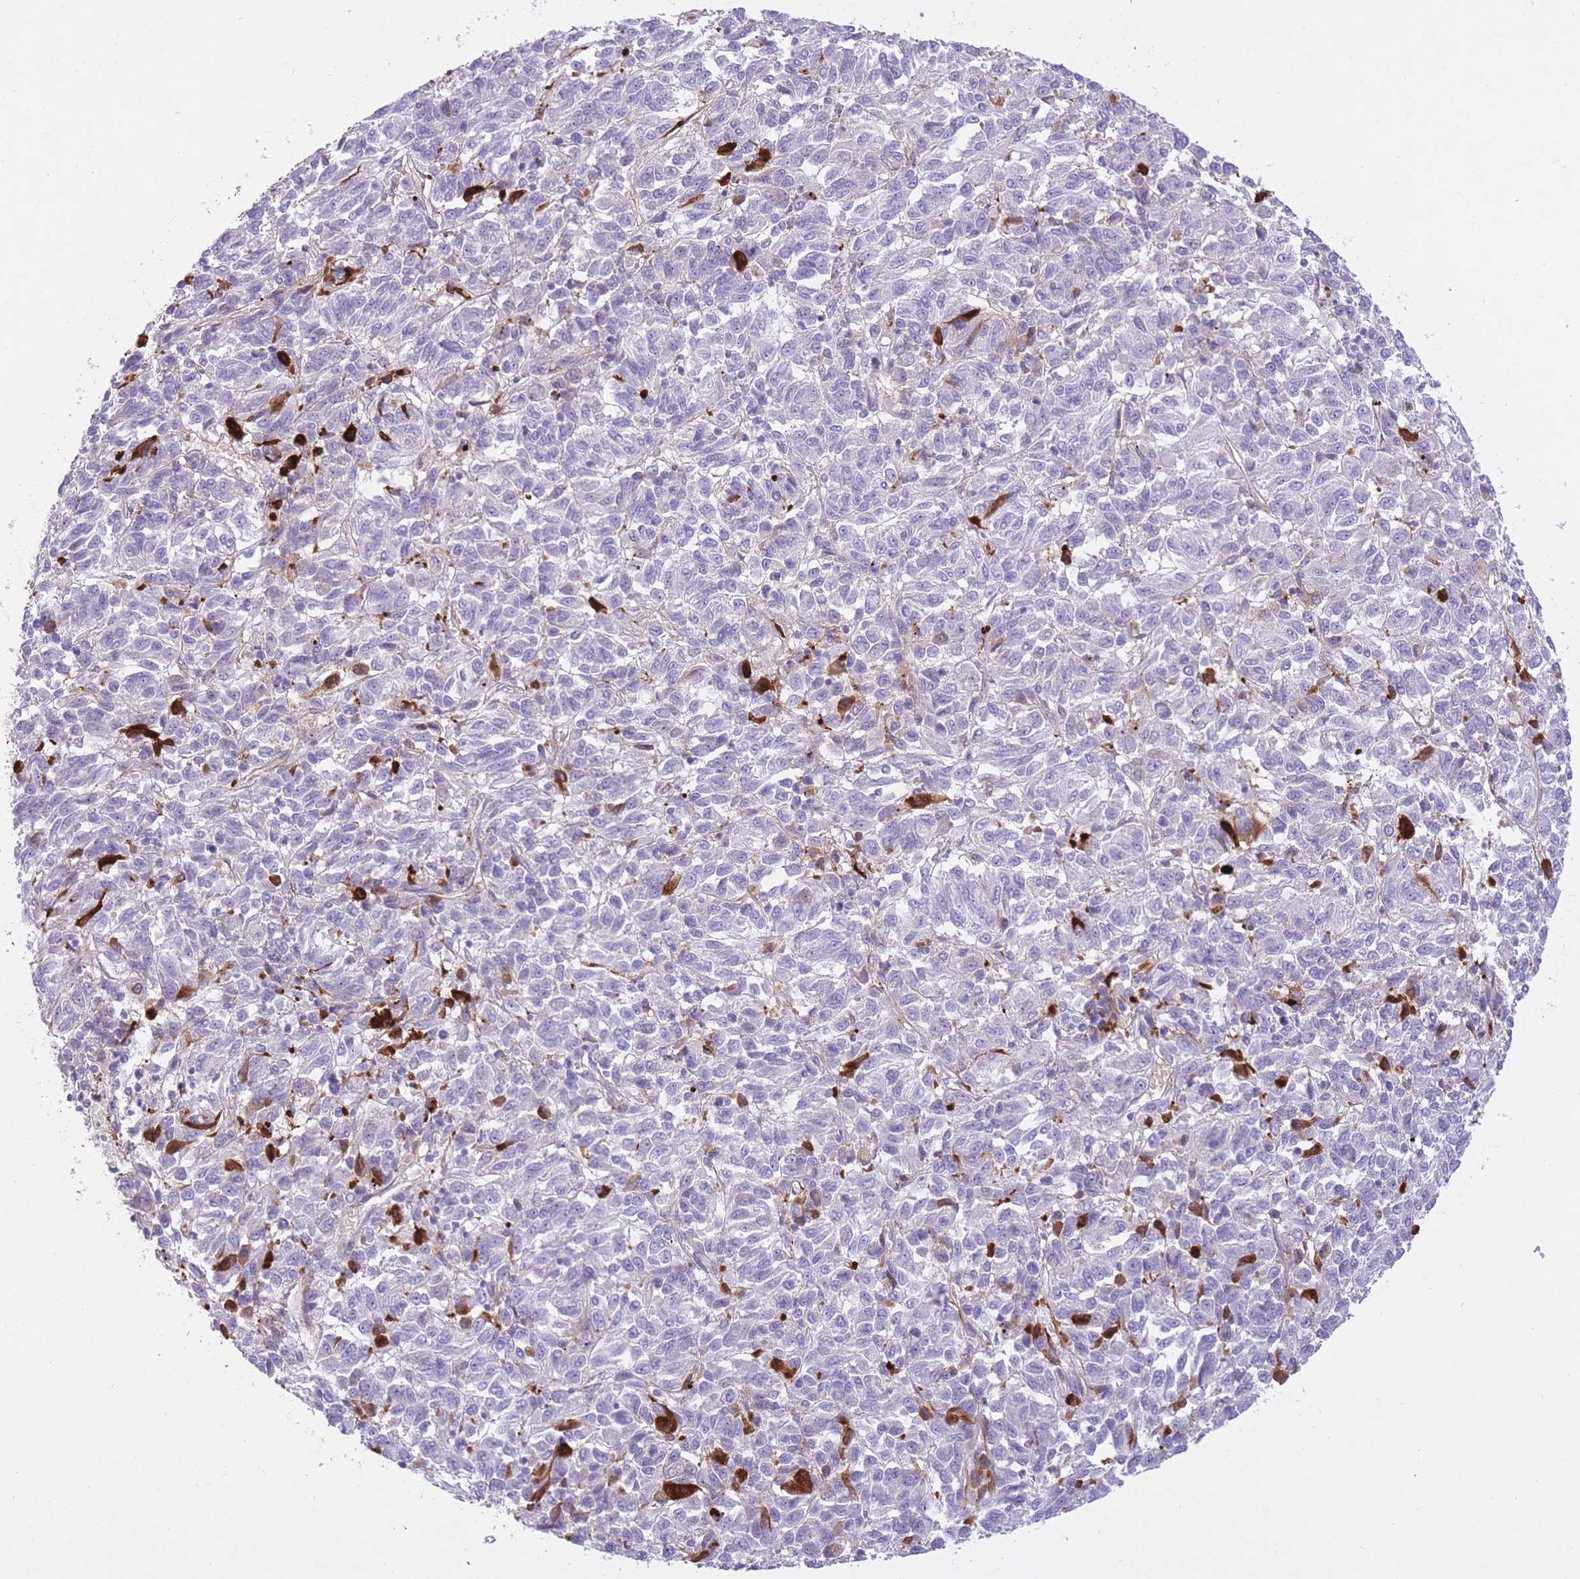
{"staining": {"intensity": "weak", "quantity": "<25%", "location": "cytoplasmic/membranous"}, "tissue": "melanoma", "cell_type": "Tumor cells", "image_type": "cancer", "snomed": [{"axis": "morphology", "description": "Malignant melanoma, Metastatic site"}, {"axis": "topography", "description": "Lung"}], "caption": "High power microscopy photomicrograph of an immunohistochemistry micrograph of malignant melanoma (metastatic site), revealing no significant expression in tumor cells. The staining is performed using DAB brown chromogen with nuclei counter-stained in using hematoxylin.", "gene": "HRG", "patient": {"sex": "male", "age": 64}}